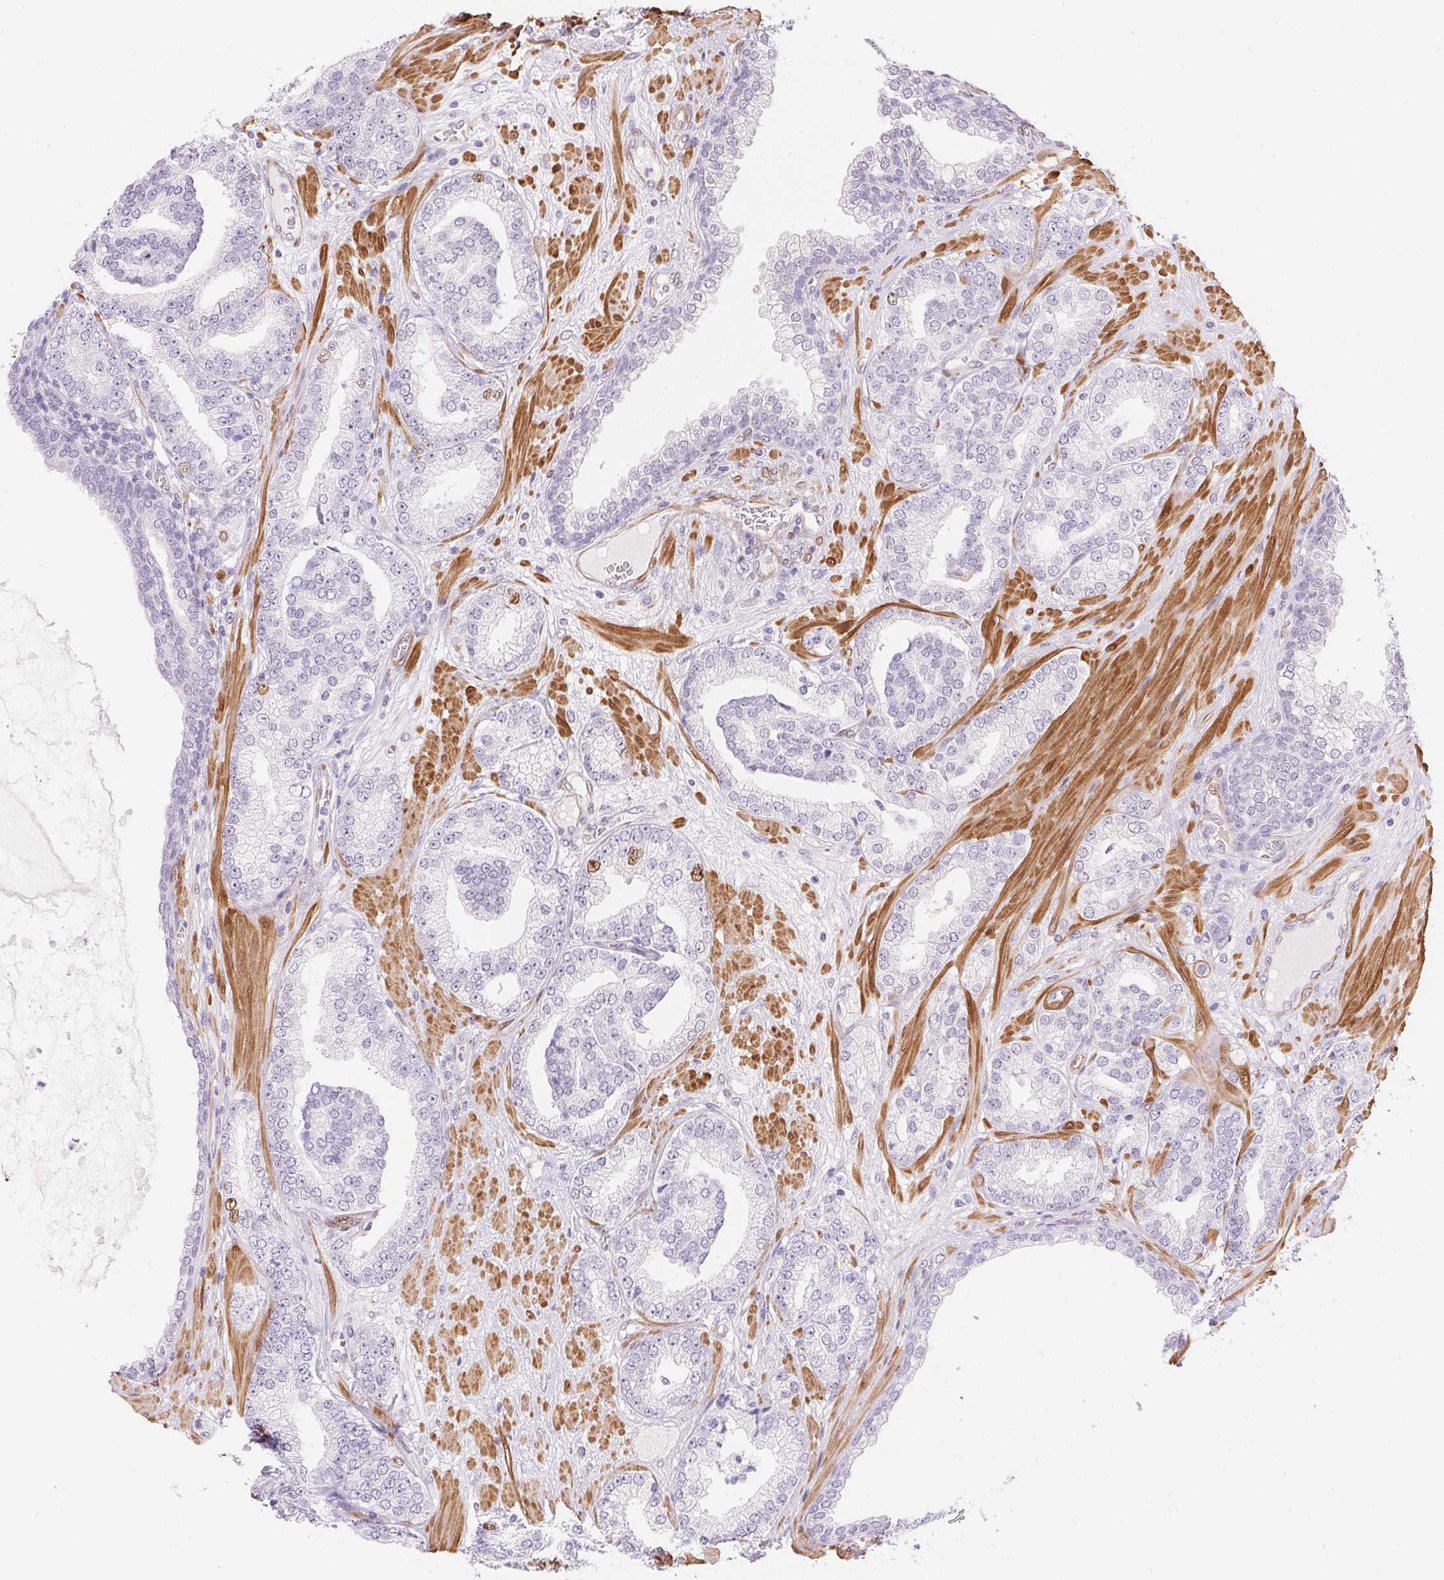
{"staining": {"intensity": "negative", "quantity": "none", "location": "none"}, "tissue": "prostate cancer", "cell_type": "Tumor cells", "image_type": "cancer", "snomed": [{"axis": "morphology", "description": "Adenocarcinoma, High grade"}, {"axis": "topography", "description": "Prostate"}], "caption": "An immunohistochemistry (IHC) image of high-grade adenocarcinoma (prostate) is shown. There is no staining in tumor cells of high-grade adenocarcinoma (prostate). The staining is performed using DAB brown chromogen with nuclei counter-stained in using hematoxylin.", "gene": "SMTN", "patient": {"sex": "male", "age": 62}}